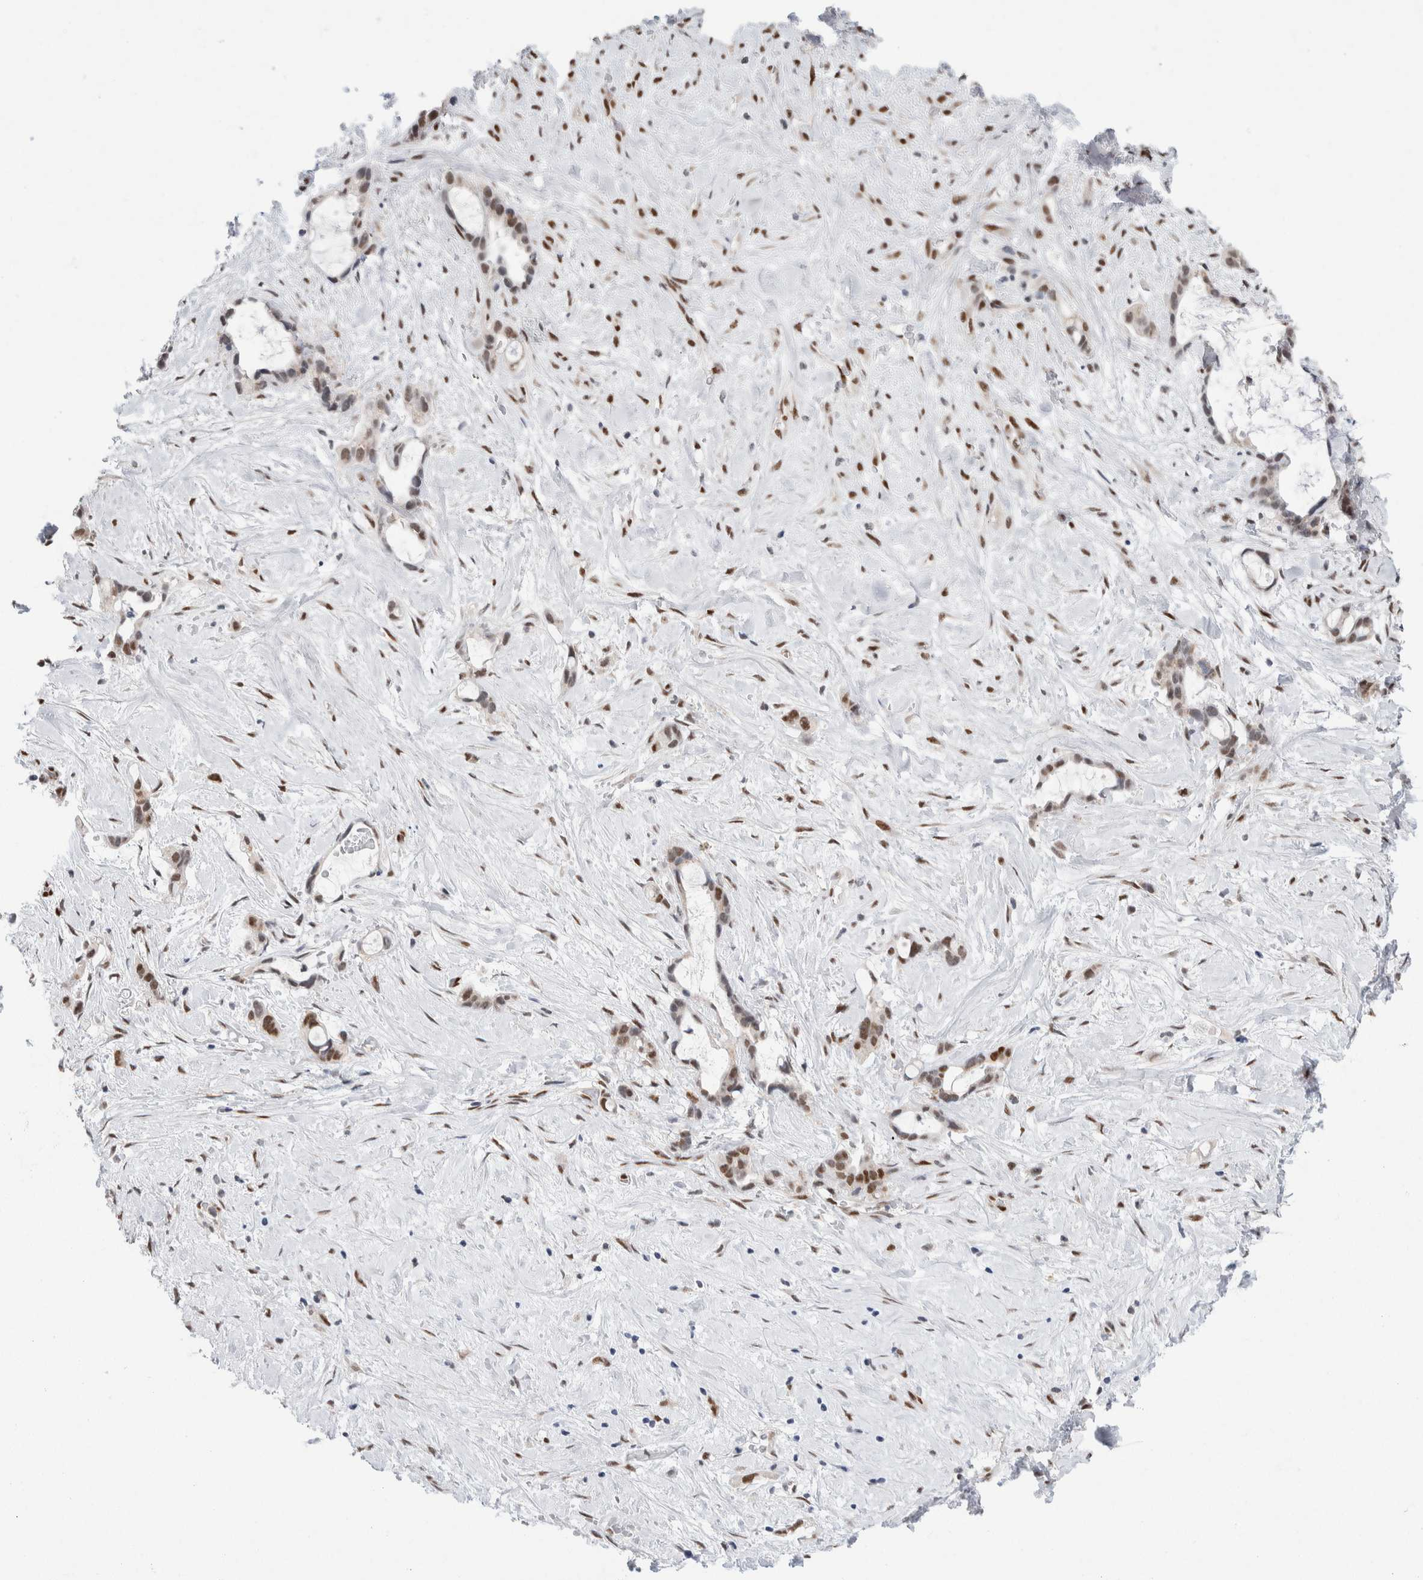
{"staining": {"intensity": "moderate", "quantity": "25%-75%", "location": "nuclear"}, "tissue": "liver cancer", "cell_type": "Tumor cells", "image_type": "cancer", "snomed": [{"axis": "morphology", "description": "Cholangiocarcinoma"}, {"axis": "topography", "description": "Liver"}], "caption": "Moderate nuclear positivity is present in about 25%-75% of tumor cells in liver cancer.", "gene": "PRMT1", "patient": {"sex": "female", "age": 65}}